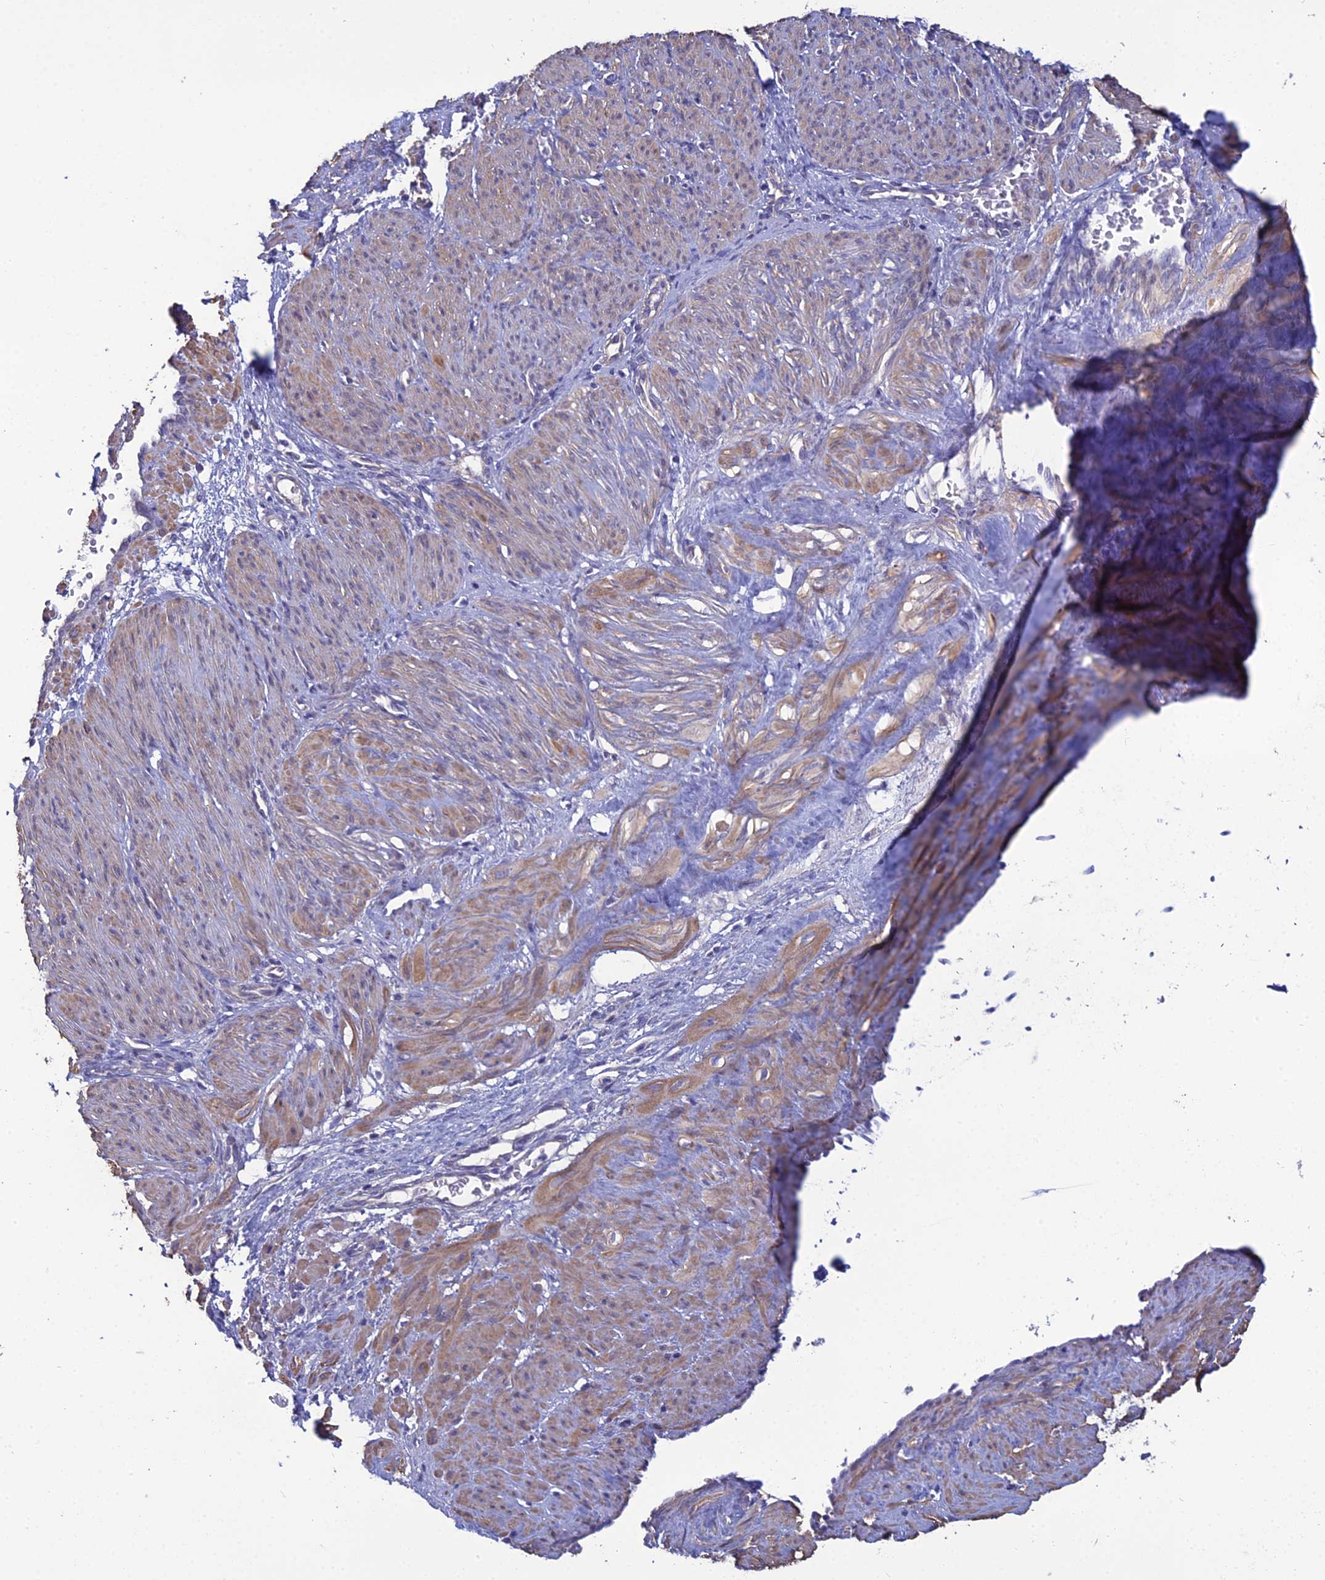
{"staining": {"intensity": "weak", "quantity": "25%-75%", "location": "cytoplasmic/membranous"}, "tissue": "smooth muscle", "cell_type": "Smooth muscle cells", "image_type": "normal", "snomed": [{"axis": "morphology", "description": "Normal tissue, NOS"}, {"axis": "topography", "description": "Endometrium"}], "caption": "The histopathology image demonstrates staining of unremarkable smooth muscle, revealing weak cytoplasmic/membranous protein staining (brown color) within smooth muscle cells.", "gene": "LZTS2", "patient": {"sex": "female", "age": 33}}